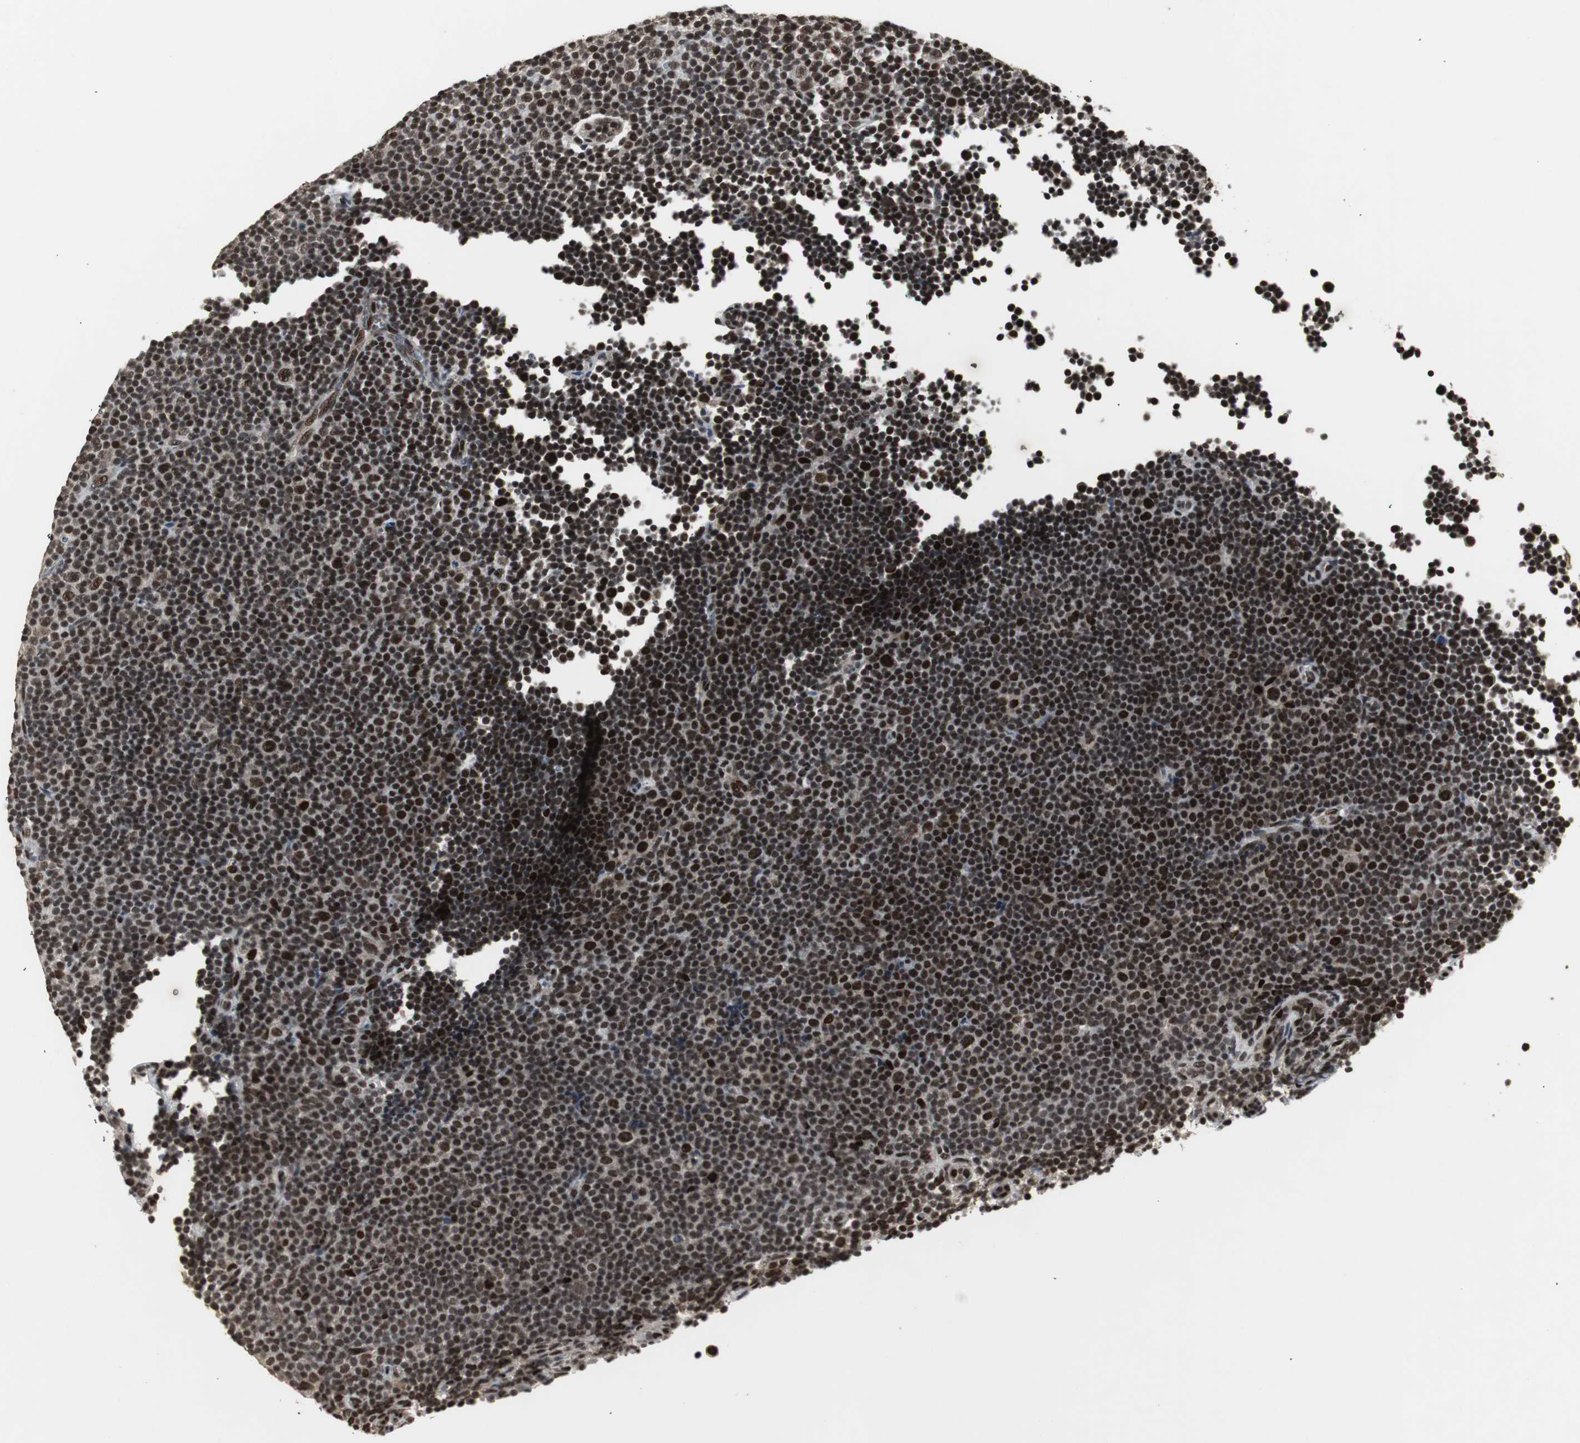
{"staining": {"intensity": "strong", "quantity": ">75%", "location": "nuclear"}, "tissue": "lymphoma", "cell_type": "Tumor cells", "image_type": "cancer", "snomed": [{"axis": "morphology", "description": "Malignant lymphoma, non-Hodgkin's type, Low grade"}, {"axis": "topography", "description": "Lymph node"}], "caption": "Protein staining of lymphoma tissue shows strong nuclear expression in approximately >75% of tumor cells.", "gene": "TAF5", "patient": {"sex": "female", "age": 67}}